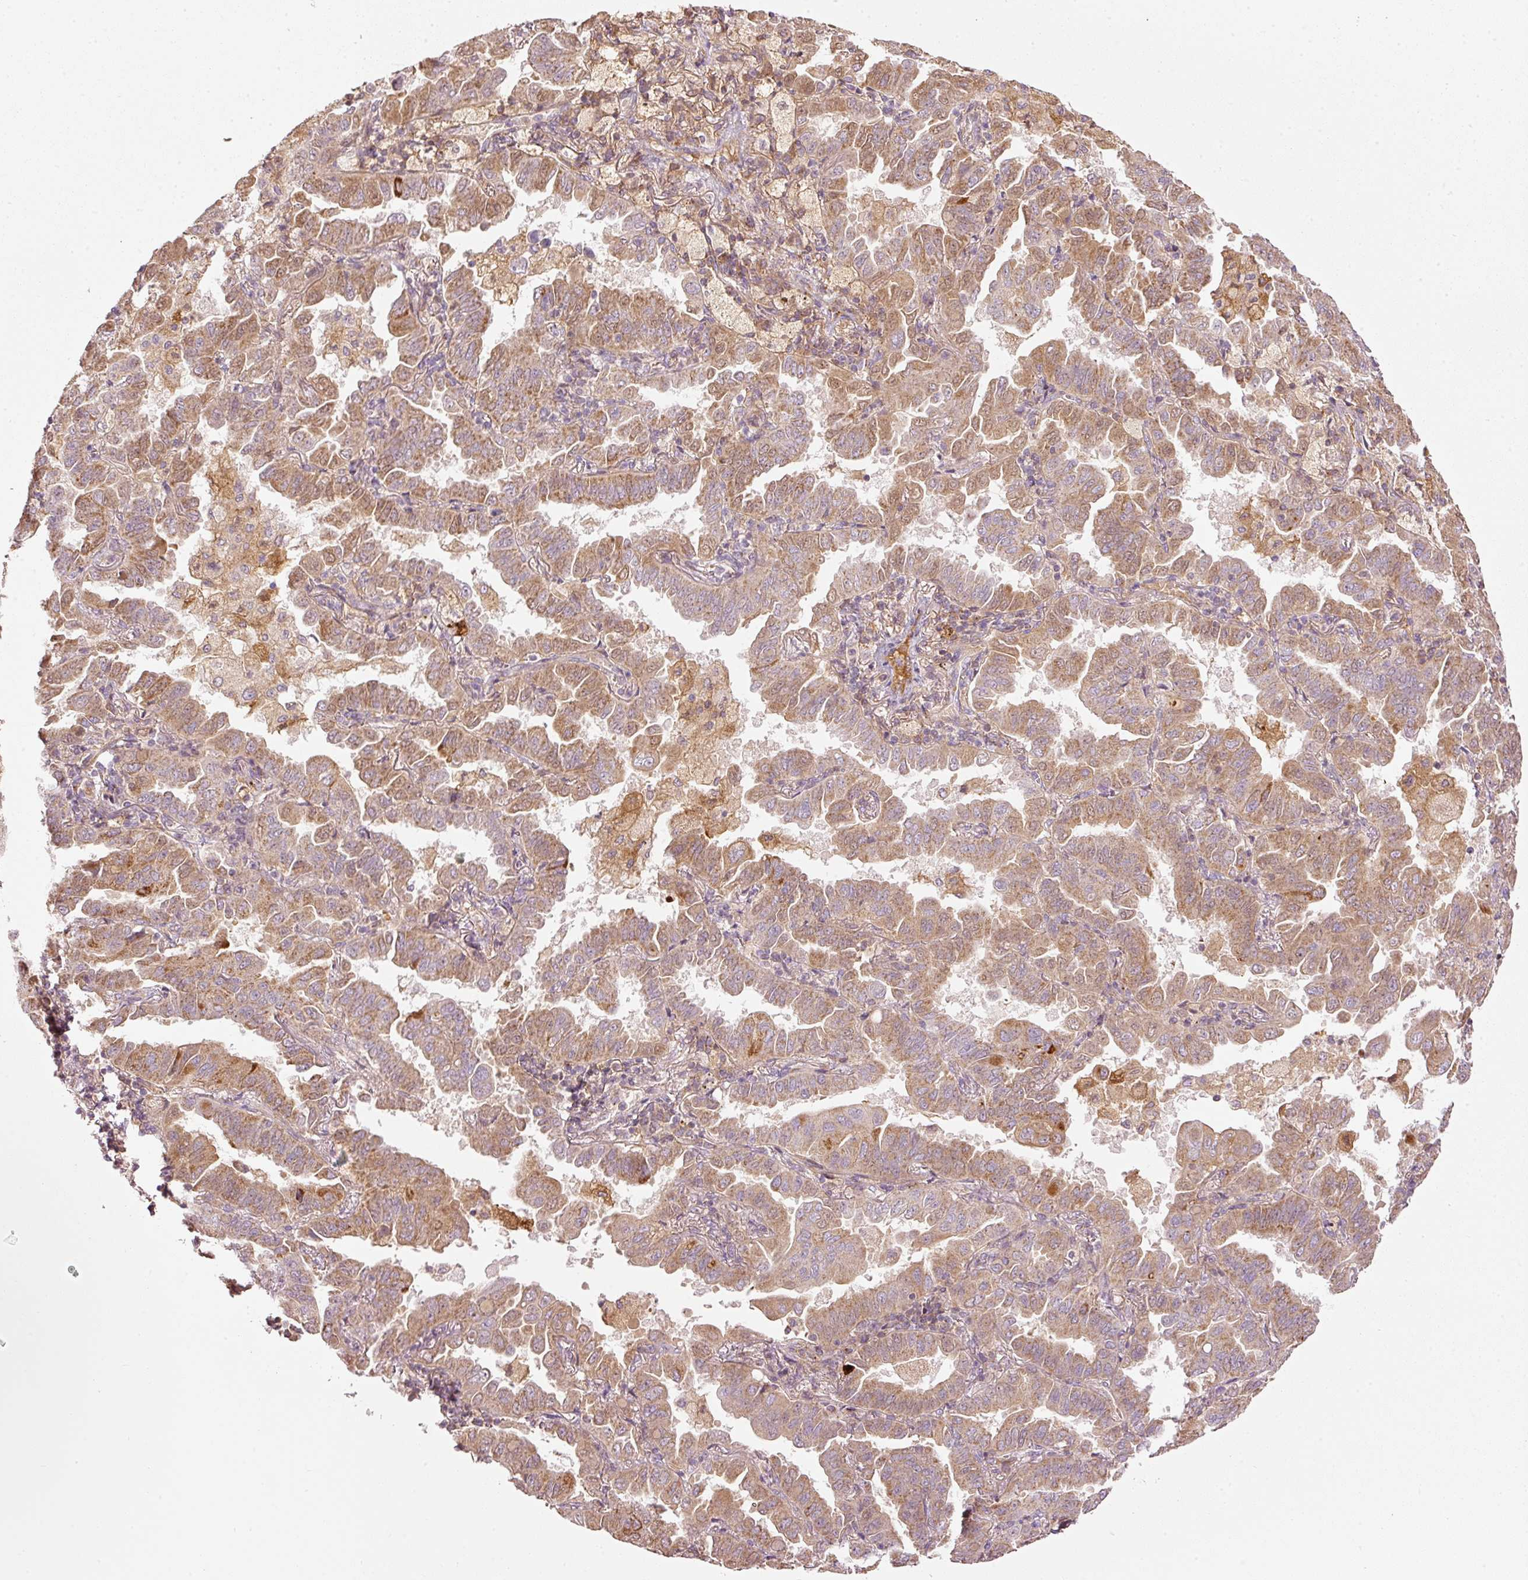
{"staining": {"intensity": "moderate", "quantity": ">75%", "location": "cytoplasmic/membranous"}, "tissue": "lung cancer", "cell_type": "Tumor cells", "image_type": "cancer", "snomed": [{"axis": "morphology", "description": "Adenocarcinoma, NOS"}, {"axis": "topography", "description": "Lung"}], "caption": "About >75% of tumor cells in lung adenocarcinoma exhibit moderate cytoplasmic/membranous protein positivity as visualized by brown immunohistochemical staining.", "gene": "SERPING1", "patient": {"sex": "male", "age": 64}}